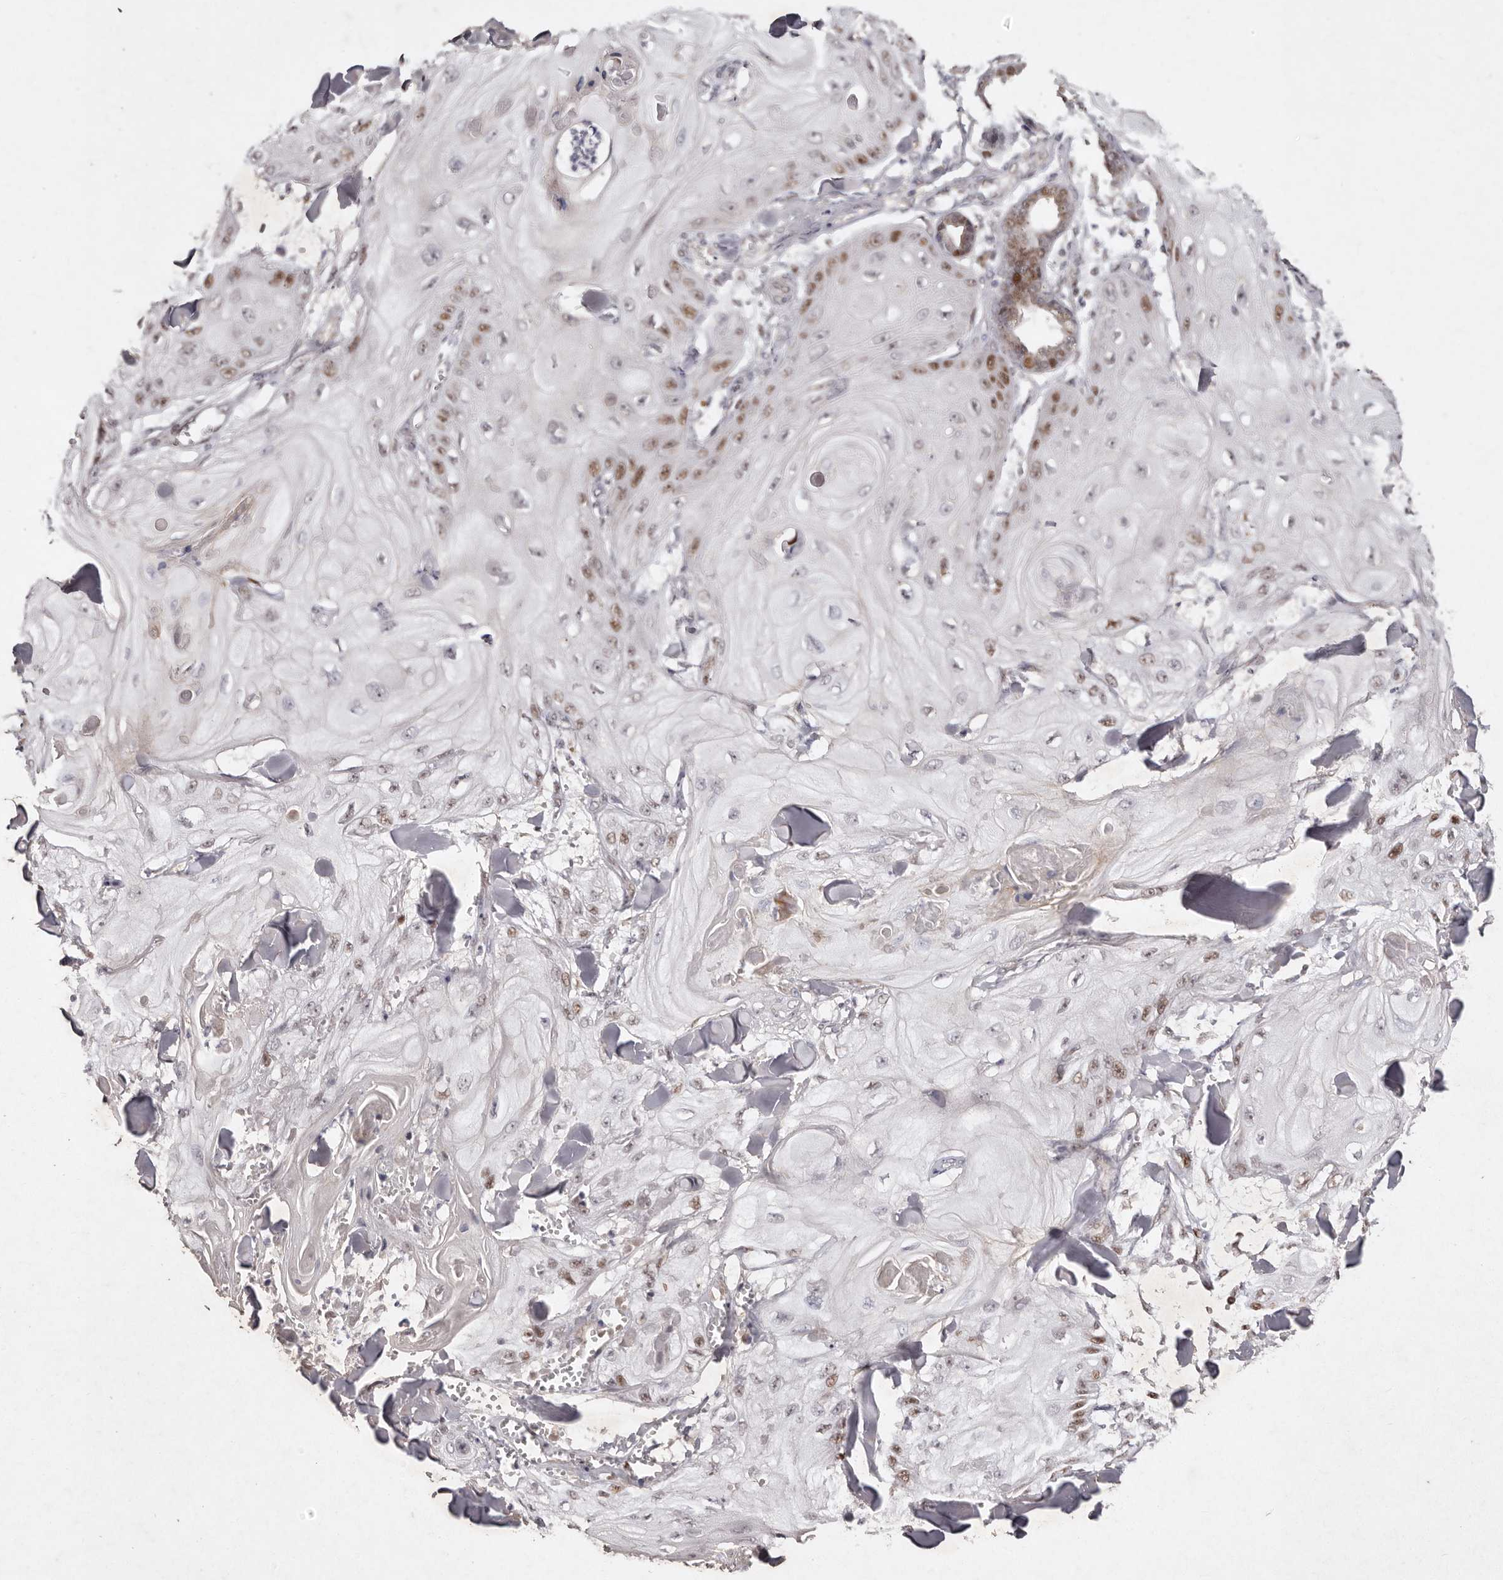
{"staining": {"intensity": "moderate", "quantity": "<25%", "location": "nuclear"}, "tissue": "skin cancer", "cell_type": "Tumor cells", "image_type": "cancer", "snomed": [{"axis": "morphology", "description": "Squamous cell carcinoma, NOS"}, {"axis": "topography", "description": "Skin"}], "caption": "Human squamous cell carcinoma (skin) stained with a brown dye displays moderate nuclear positive staining in about <25% of tumor cells.", "gene": "KLF7", "patient": {"sex": "male", "age": 74}}